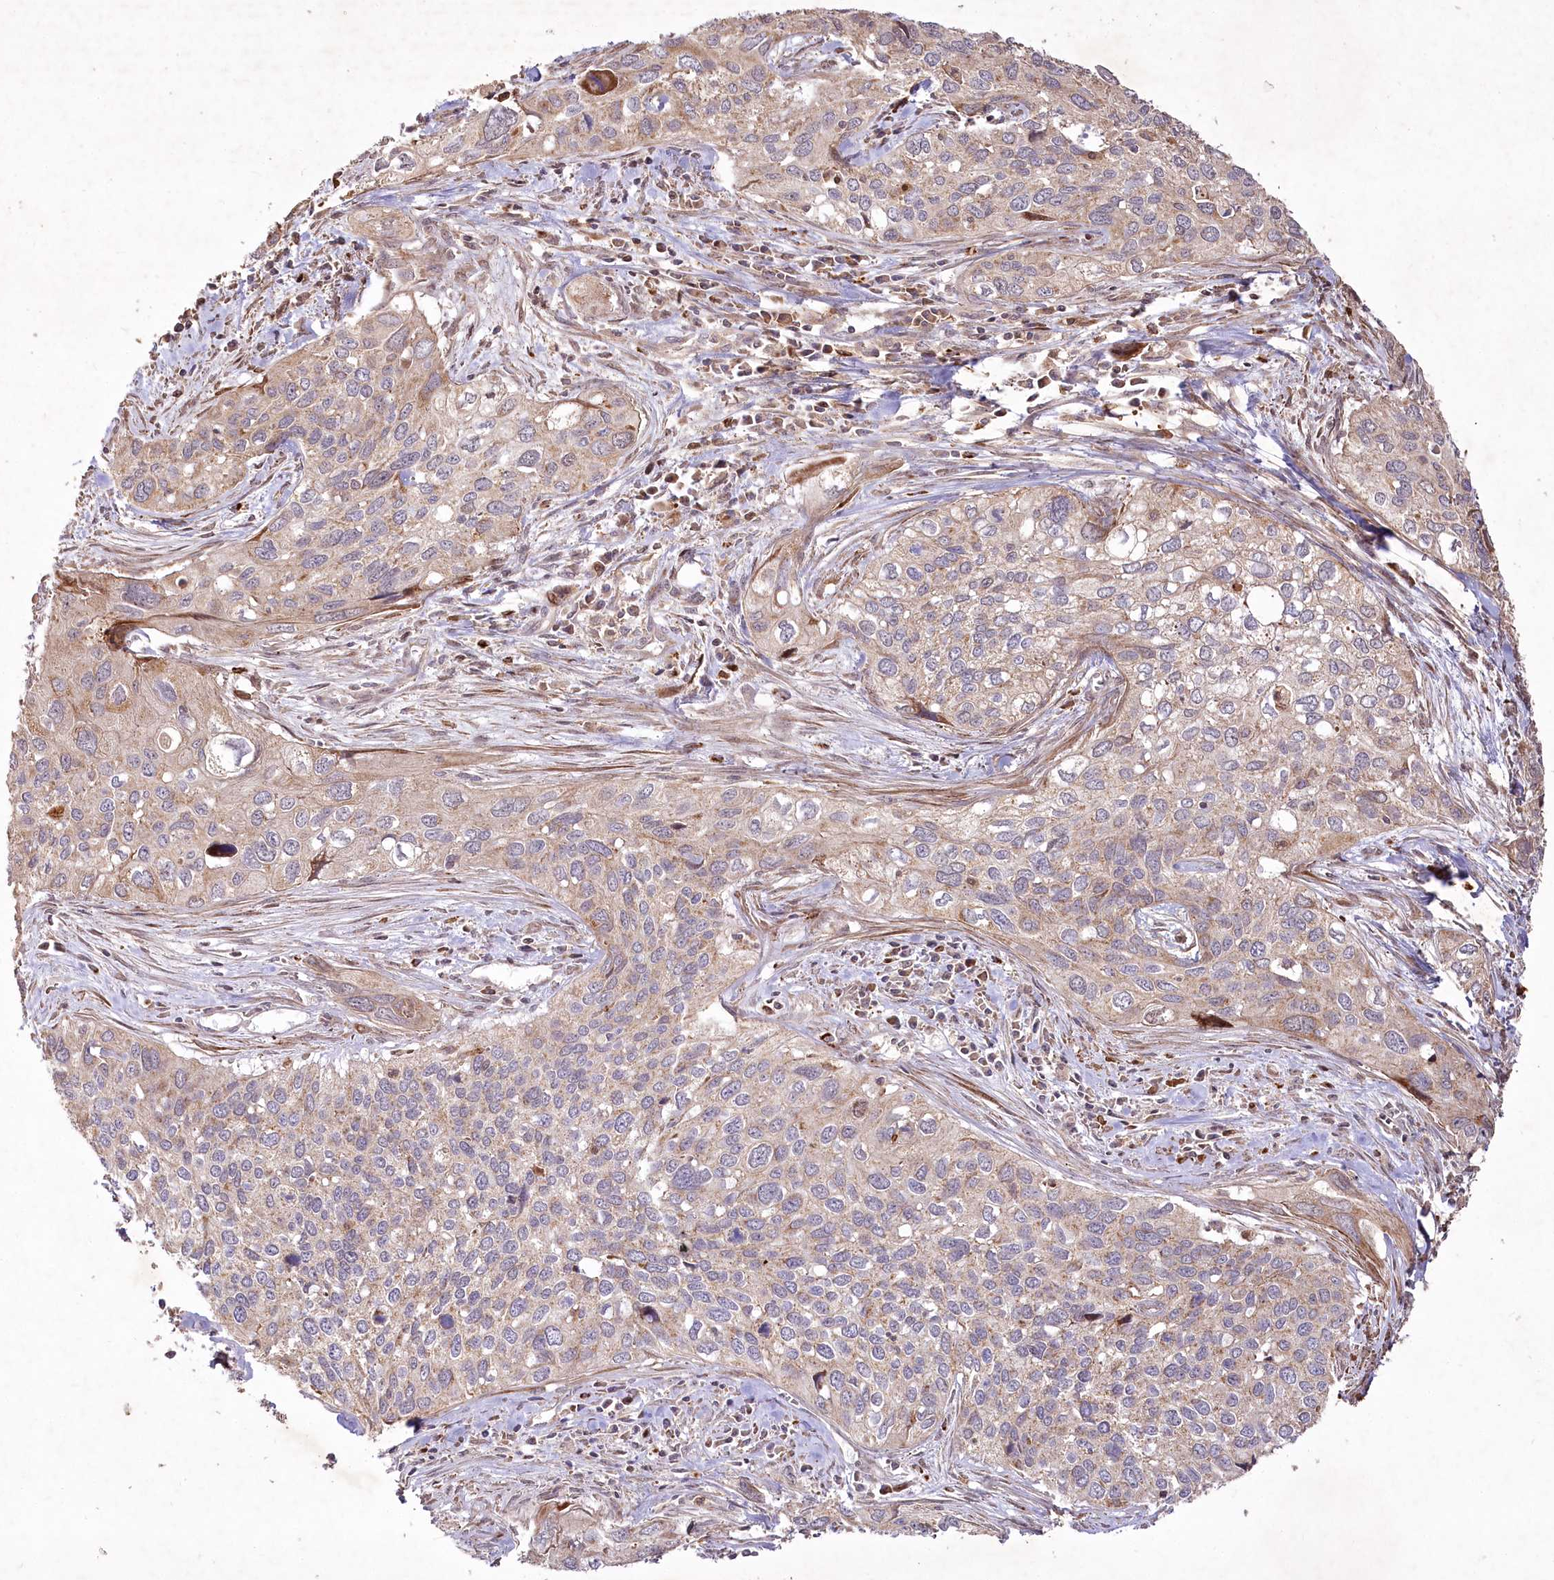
{"staining": {"intensity": "weak", "quantity": ">75%", "location": "cytoplasmic/membranous"}, "tissue": "cervical cancer", "cell_type": "Tumor cells", "image_type": "cancer", "snomed": [{"axis": "morphology", "description": "Squamous cell carcinoma, NOS"}, {"axis": "topography", "description": "Cervix"}], "caption": "Human squamous cell carcinoma (cervical) stained with a protein marker reveals weak staining in tumor cells.", "gene": "PSTK", "patient": {"sex": "female", "age": 55}}